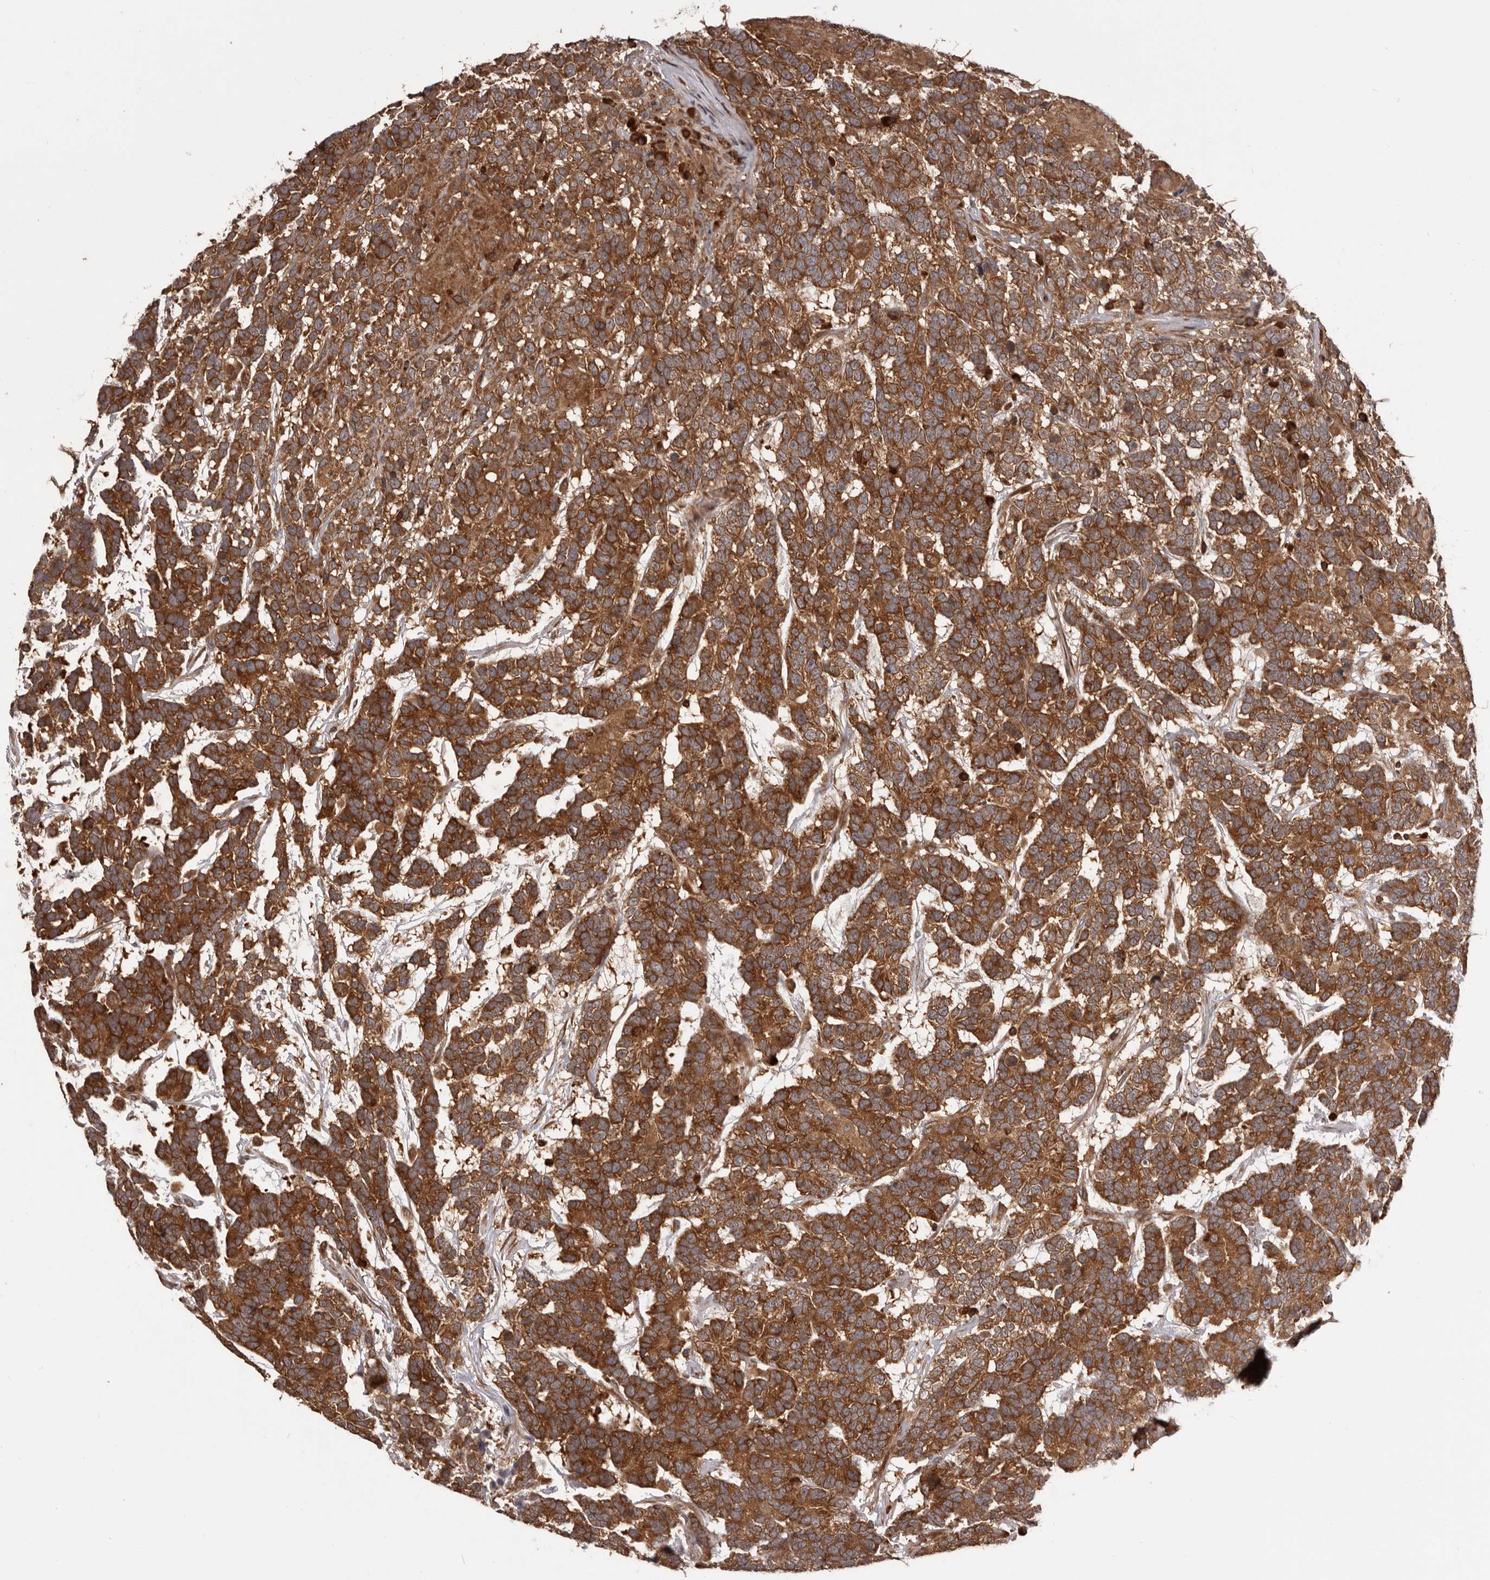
{"staining": {"intensity": "strong", "quantity": ">75%", "location": "cytoplasmic/membranous"}, "tissue": "testis cancer", "cell_type": "Tumor cells", "image_type": "cancer", "snomed": [{"axis": "morphology", "description": "Carcinoma, Embryonal, NOS"}, {"axis": "topography", "description": "Testis"}], "caption": "A brown stain highlights strong cytoplasmic/membranous positivity of a protein in human testis embryonal carcinoma tumor cells.", "gene": "HBS1L", "patient": {"sex": "male", "age": 26}}